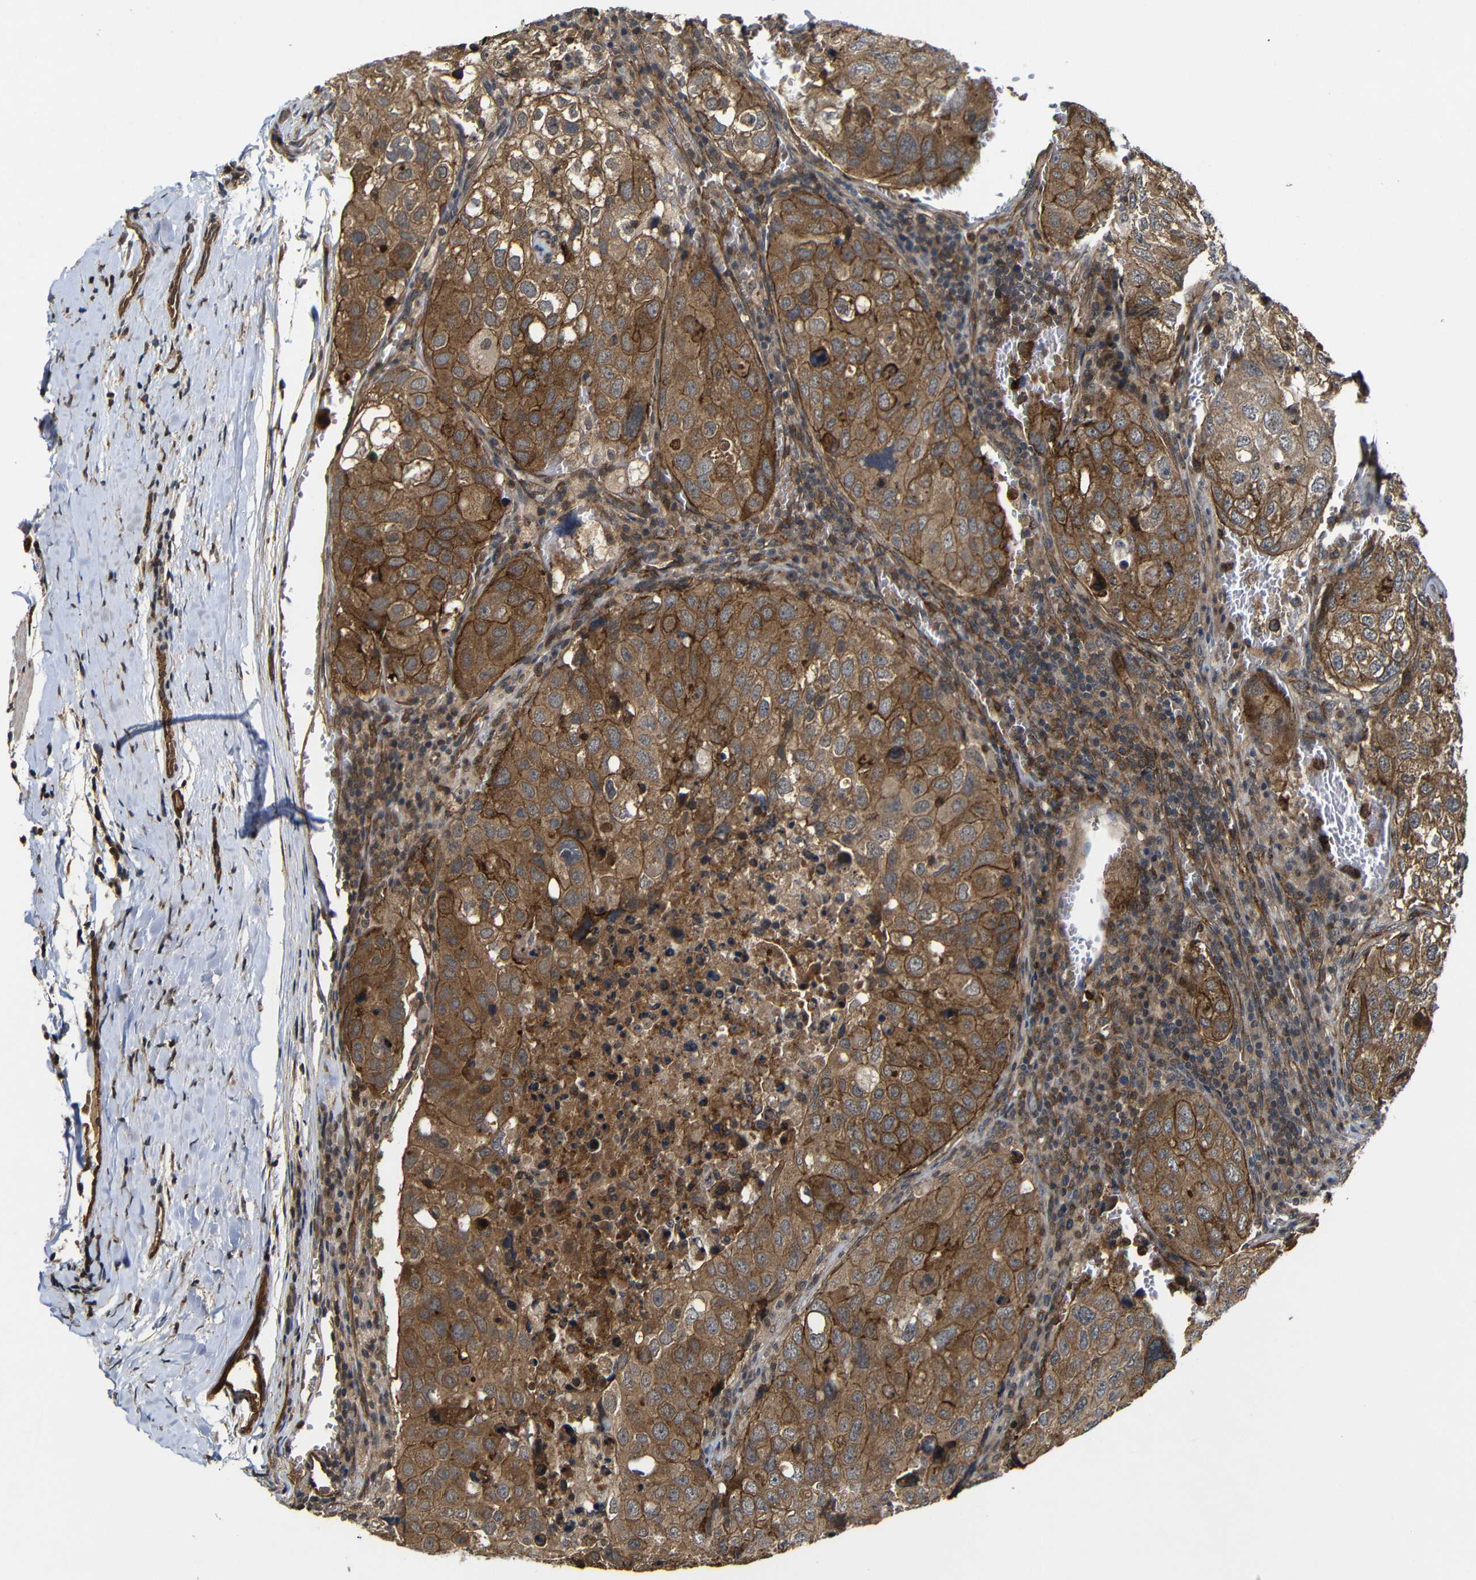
{"staining": {"intensity": "moderate", "quantity": ">75%", "location": "cytoplasmic/membranous"}, "tissue": "urothelial cancer", "cell_type": "Tumor cells", "image_type": "cancer", "snomed": [{"axis": "morphology", "description": "Urothelial carcinoma, High grade"}, {"axis": "topography", "description": "Lymph node"}, {"axis": "topography", "description": "Urinary bladder"}], "caption": "Immunohistochemistry (IHC) of urothelial cancer demonstrates medium levels of moderate cytoplasmic/membranous expression in approximately >75% of tumor cells.", "gene": "NANOS1", "patient": {"sex": "male", "age": 51}}